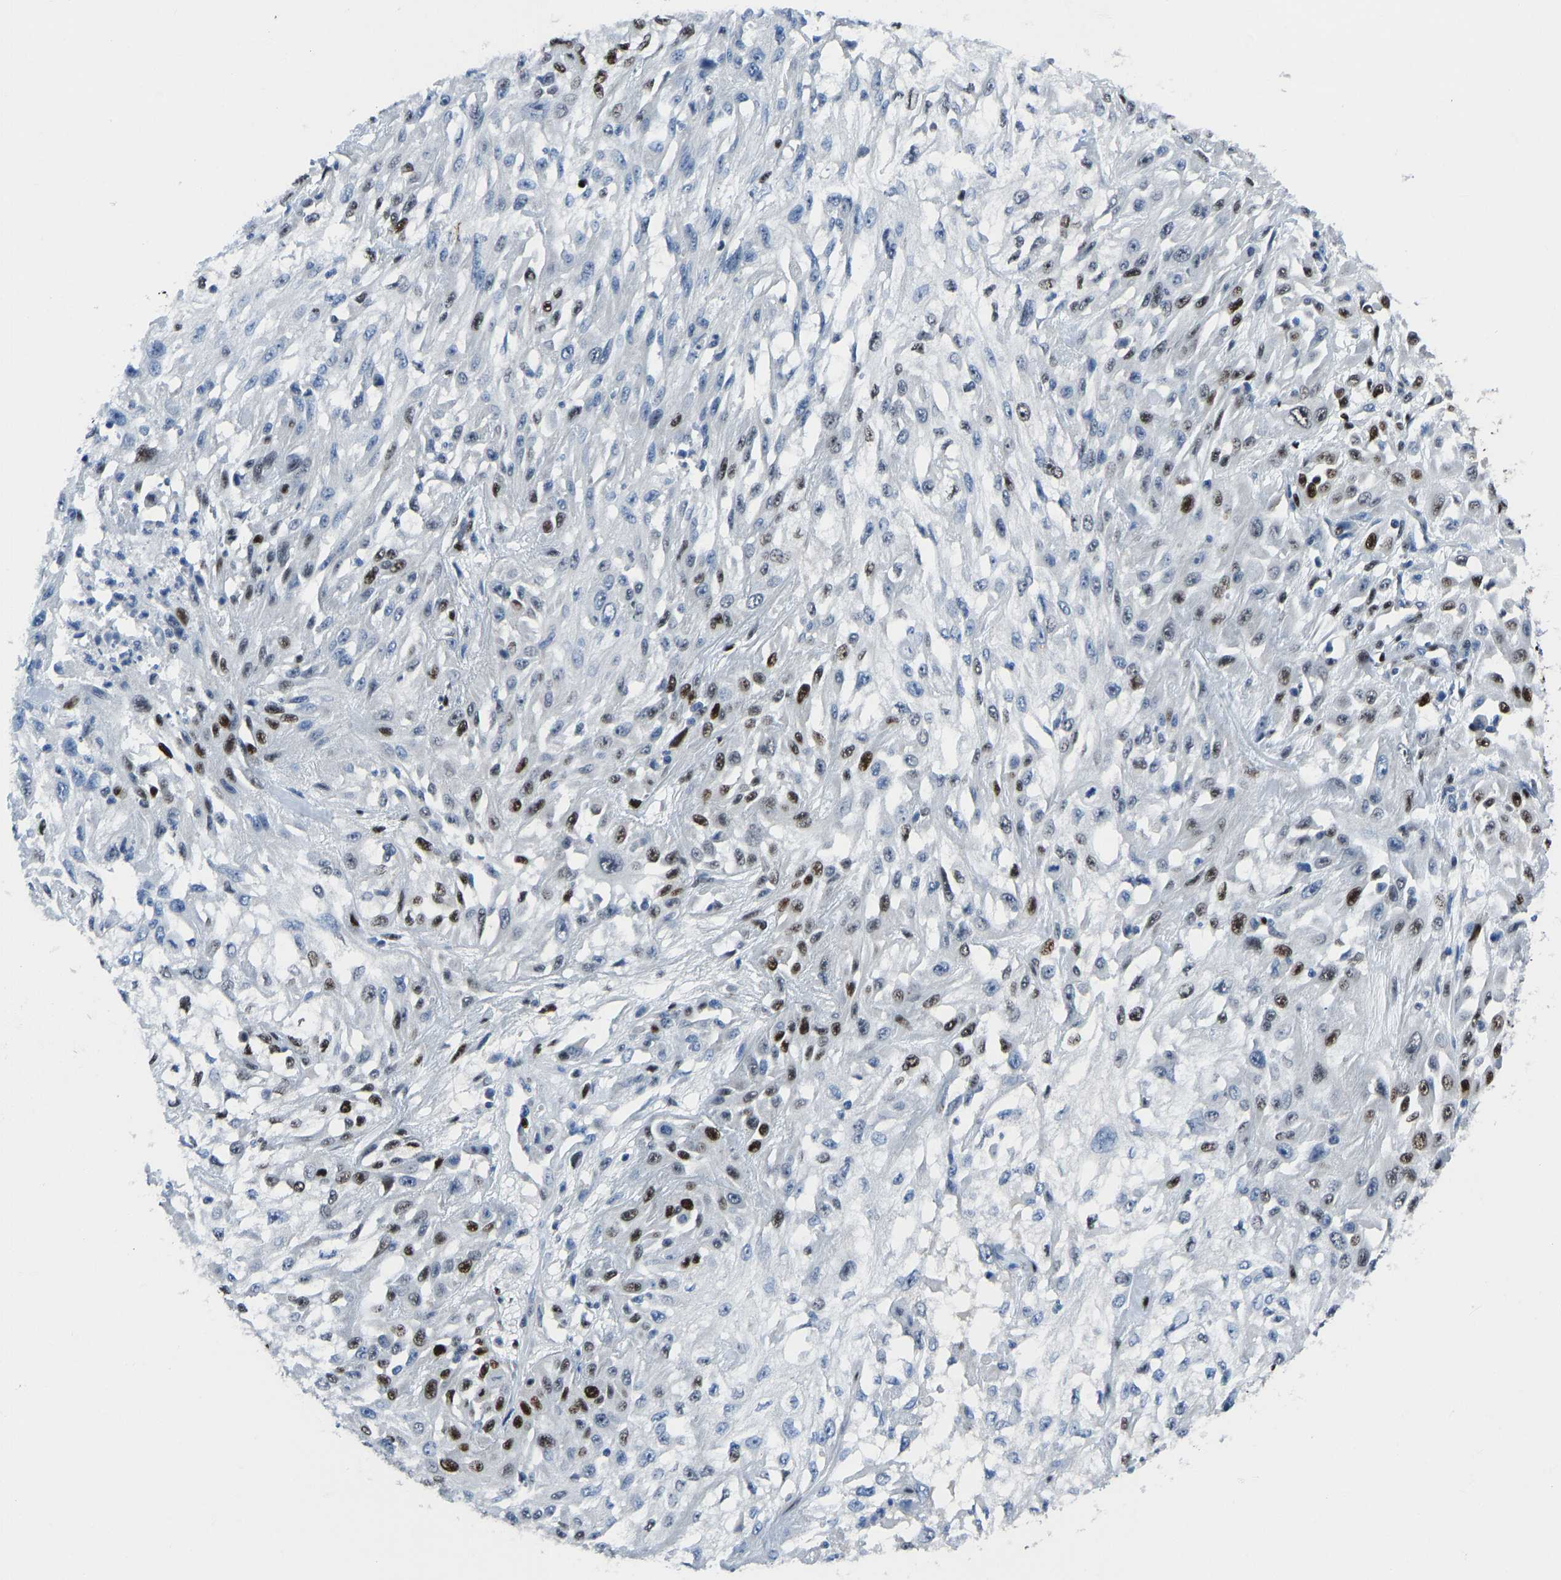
{"staining": {"intensity": "moderate", "quantity": "<25%", "location": "nuclear"}, "tissue": "skin cancer", "cell_type": "Tumor cells", "image_type": "cancer", "snomed": [{"axis": "morphology", "description": "Squamous cell carcinoma, NOS"}, {"axis": "morphology", "description": "Squamous cell carcinoma, metastatic, NOS"}, {"axis": "topography", "description": "Skin"}, {"axis": "topography", "description": "Lymph node"}], "caption": "Immunohistochemical staining of skin cancer displays low levels of moderate nuclear staining in approximately <25% of tumor cells.", "gene": "EGR1", "patient": {"sex": "male", "age": 75}}